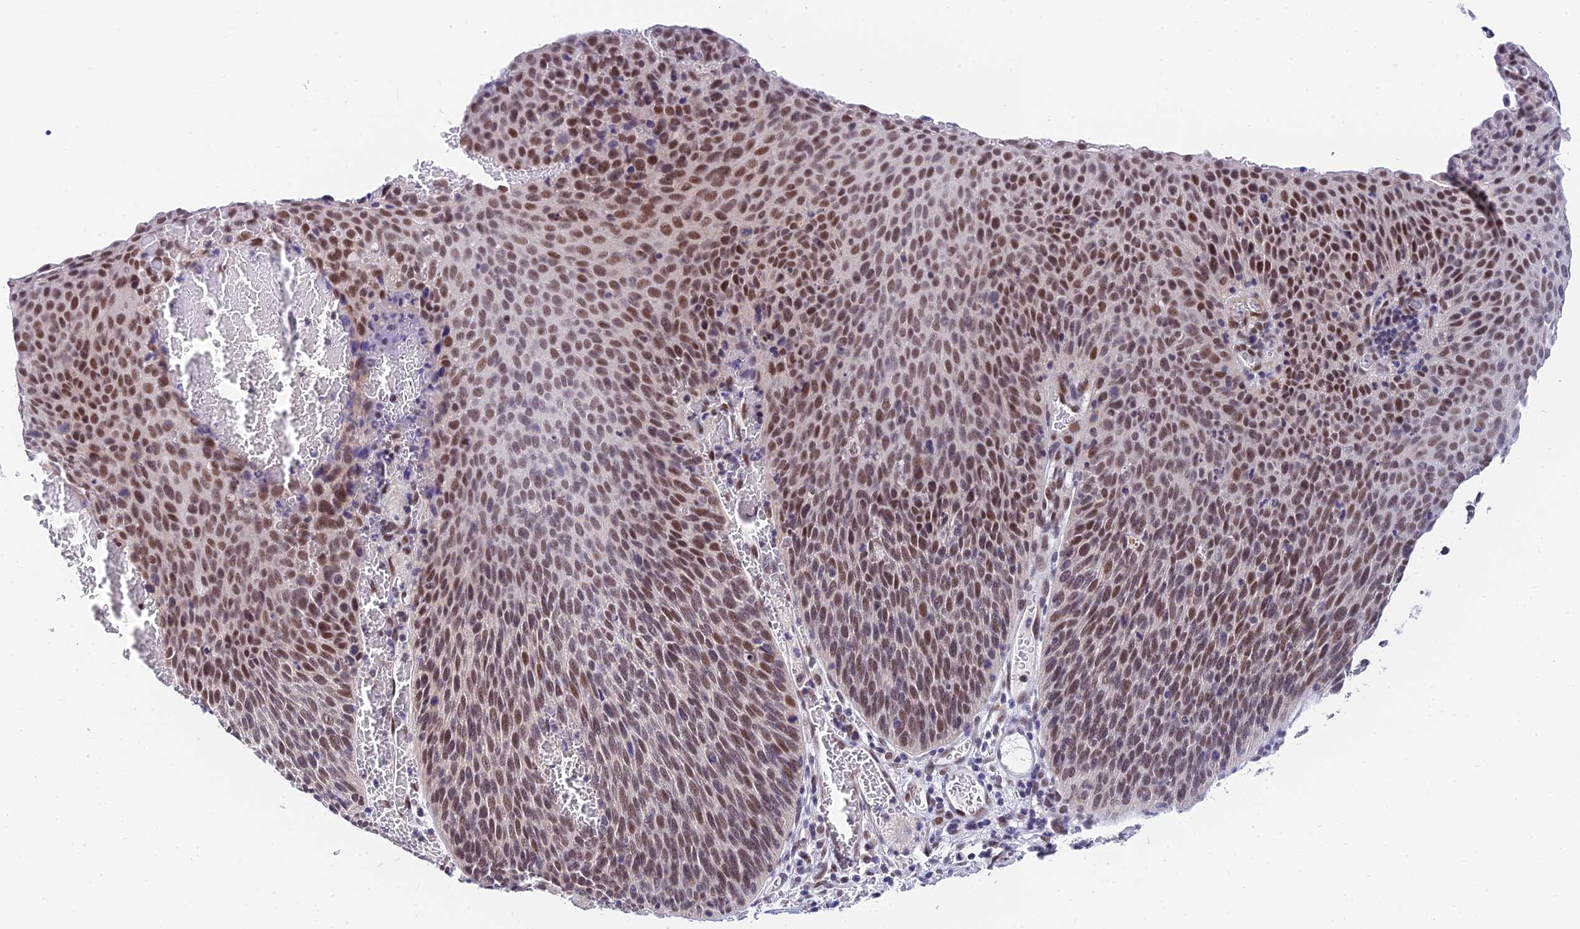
{"staining": {"intensity": "moderate", "quantity": ">75%", "location": "nuclear"}, "tissue": "cervical cancer", "cell_type": "Tumor cells", "image_type": "cancer", "snomed": [{"axis": "morphology", "description": "Squamous cell carcinoma, NOS"}, {"axis": "topography", "description": "Cervix"}], "caption": "The histopathology image displays a brown stain indicating the presence of a protein in the nuclear of tumor cells in cervical cancer. (DAB IHC, brown staining for protein, blue staining for nuclei).", "gene": "C2orf49", "patient": {"sex": "female", "age": 55}}